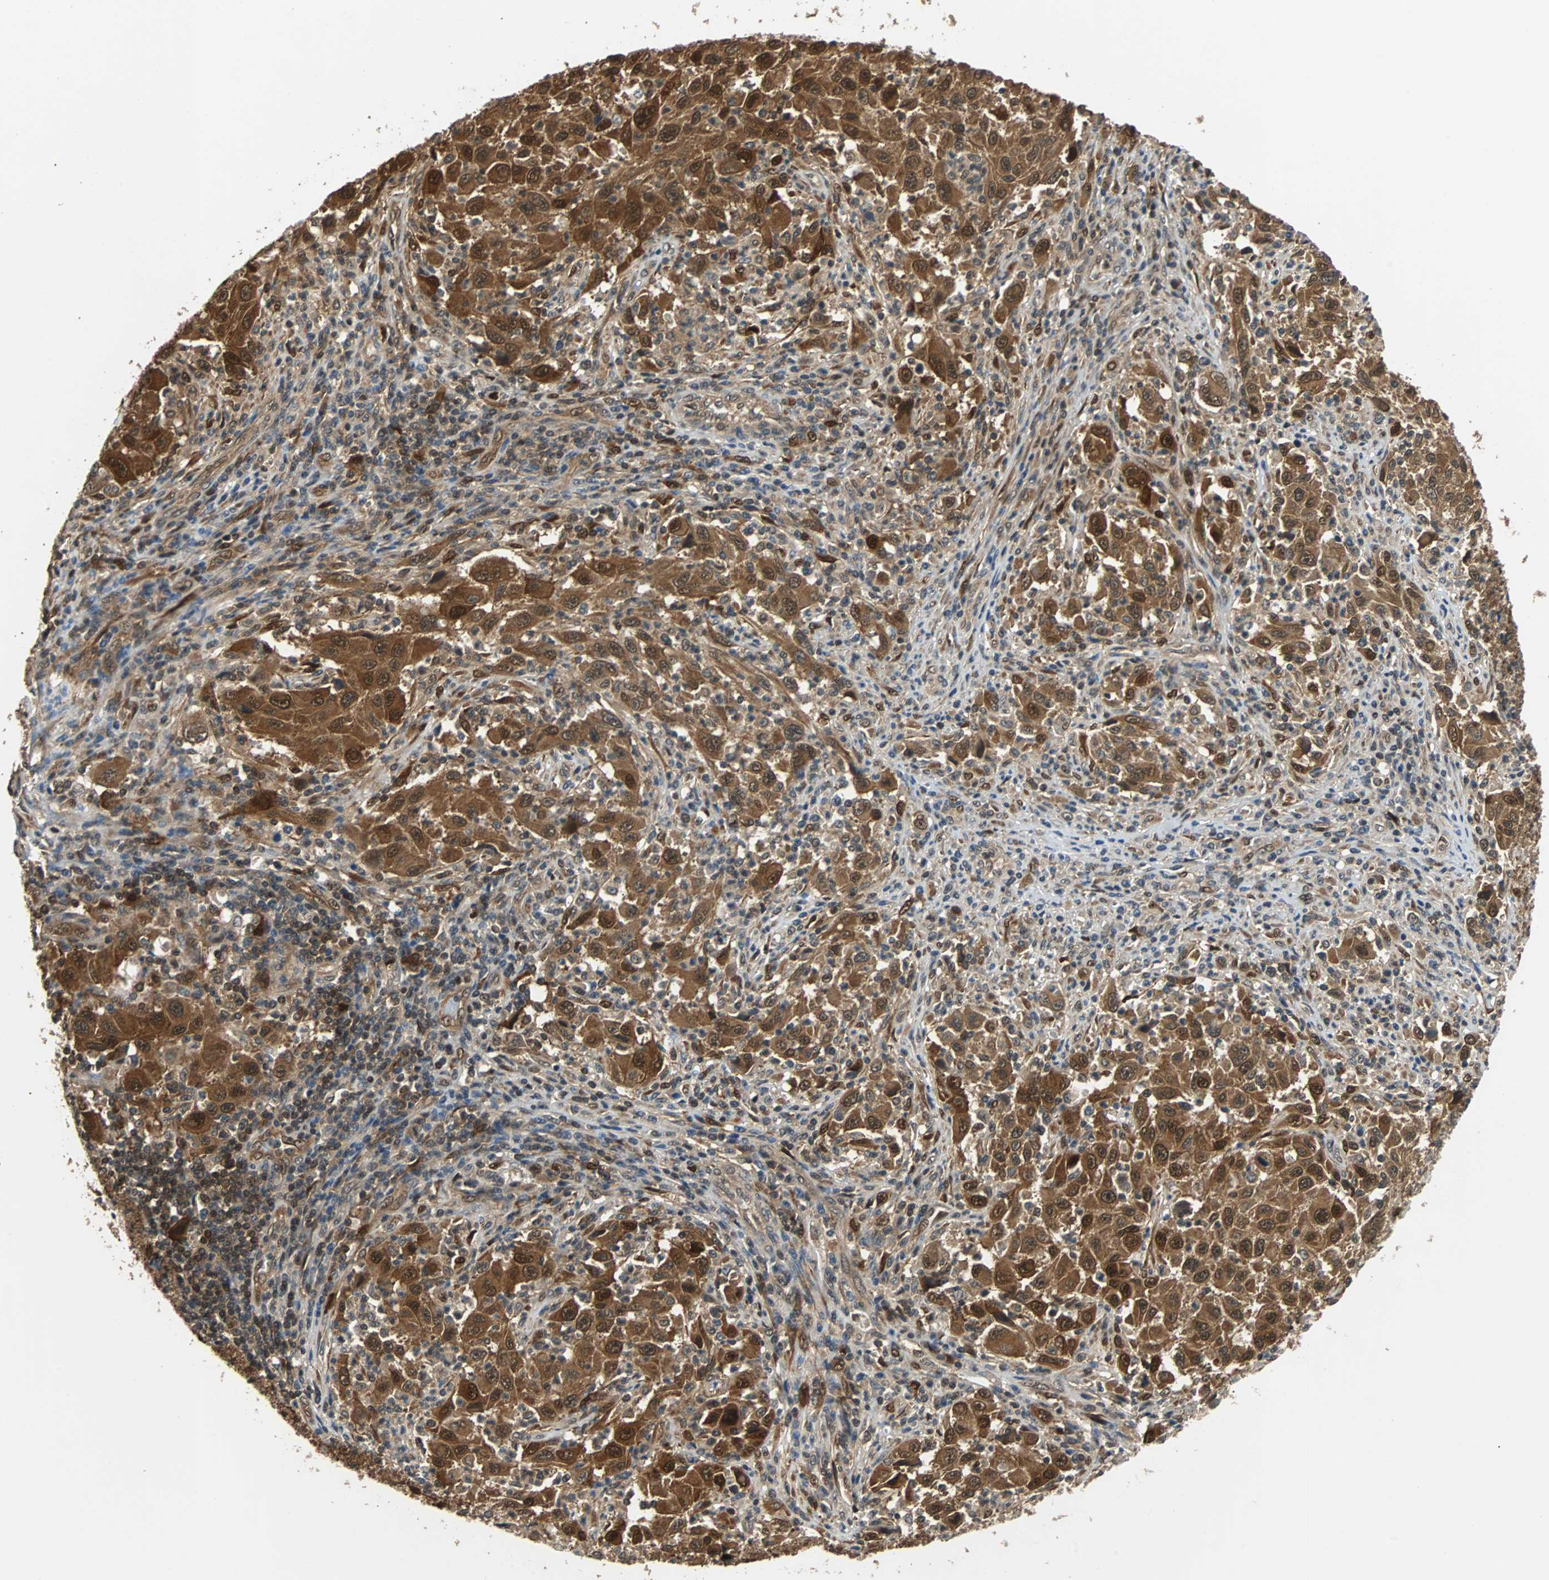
{"staining": {"intensity": "strong", "quantity": ">75%", "location": "cytoplasmic/membranous,nuclear"}, "tissue": "melanoma", "cell_type": "Tumor cells", "image_type": "cancer", "snomed": [{"axis": "morphology", "description": "Malignant melanoma, Metastatic site"}, {"axis": "topography", "description": "Lymph node"}], "caption": "Tumor cells display high levels of strong cytoplasmic/membranous and nuclear positivity in approximately >75% of cells in malignant melanoma (metastatic site). (DAB (3,3'-diaminobenzidine) IHC with brightfield microscopy, high magnification).", "gene": "PRDX6", "patient": {"sex": "male", "age": 61}}